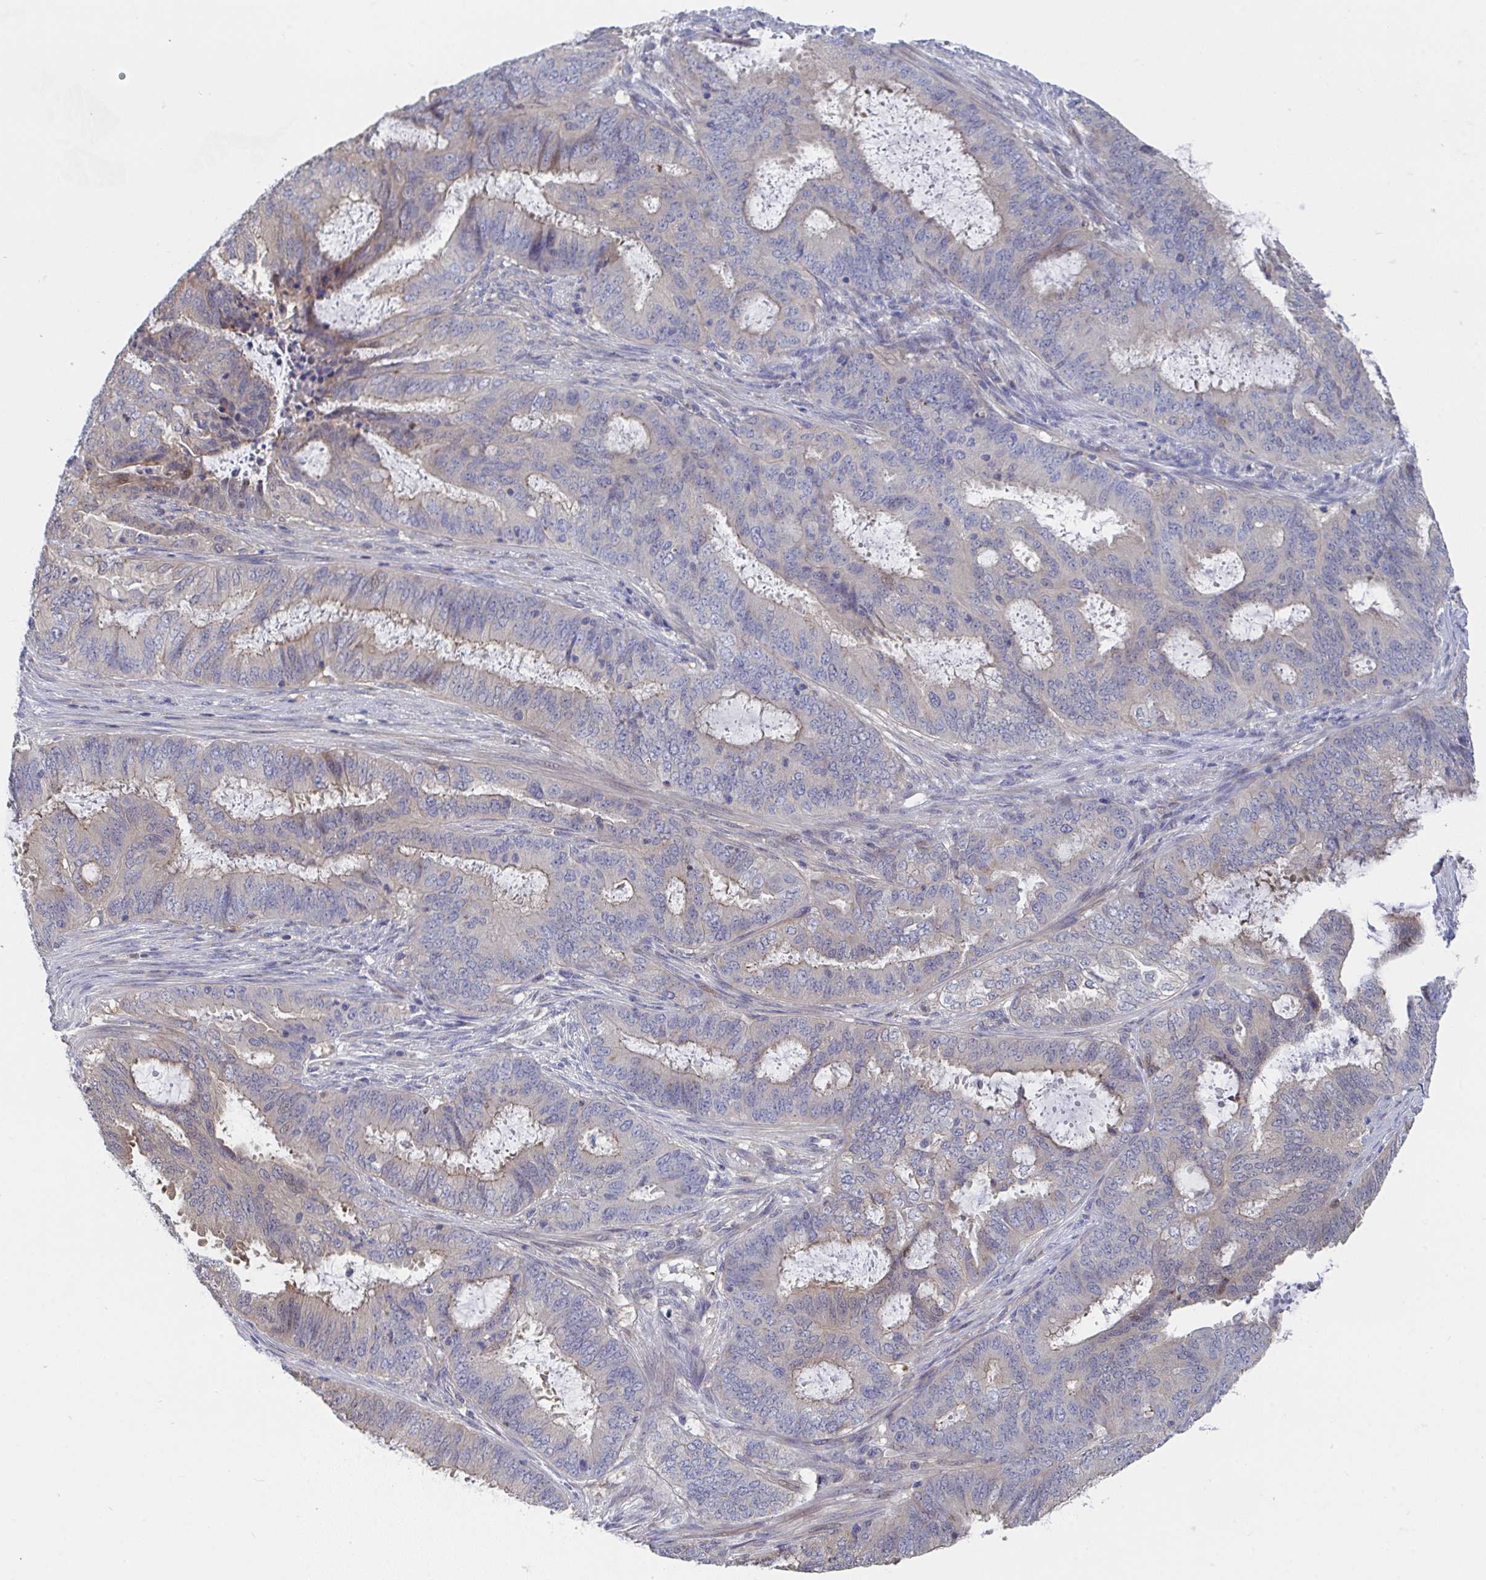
{"staining": {"intensity": "weak", "quantity": "<25%", "location": "cytoplasmic/membranous"}, "tissue": "endometrial cancer", "cell_type": "Tumor cells", "image_type": "cancer", "snomed": [{"axis": "morphology", "description": "Adenocarcinoma, NOS"}, {"axis": "topography", "description": "Endometrium"}], "caption": "Endometrial cancer stained for a protein using immunohistochemistry displays no staining tumor cells.", "gene": "P2RX3", "patient": {"sex": "female", "age": 51}}